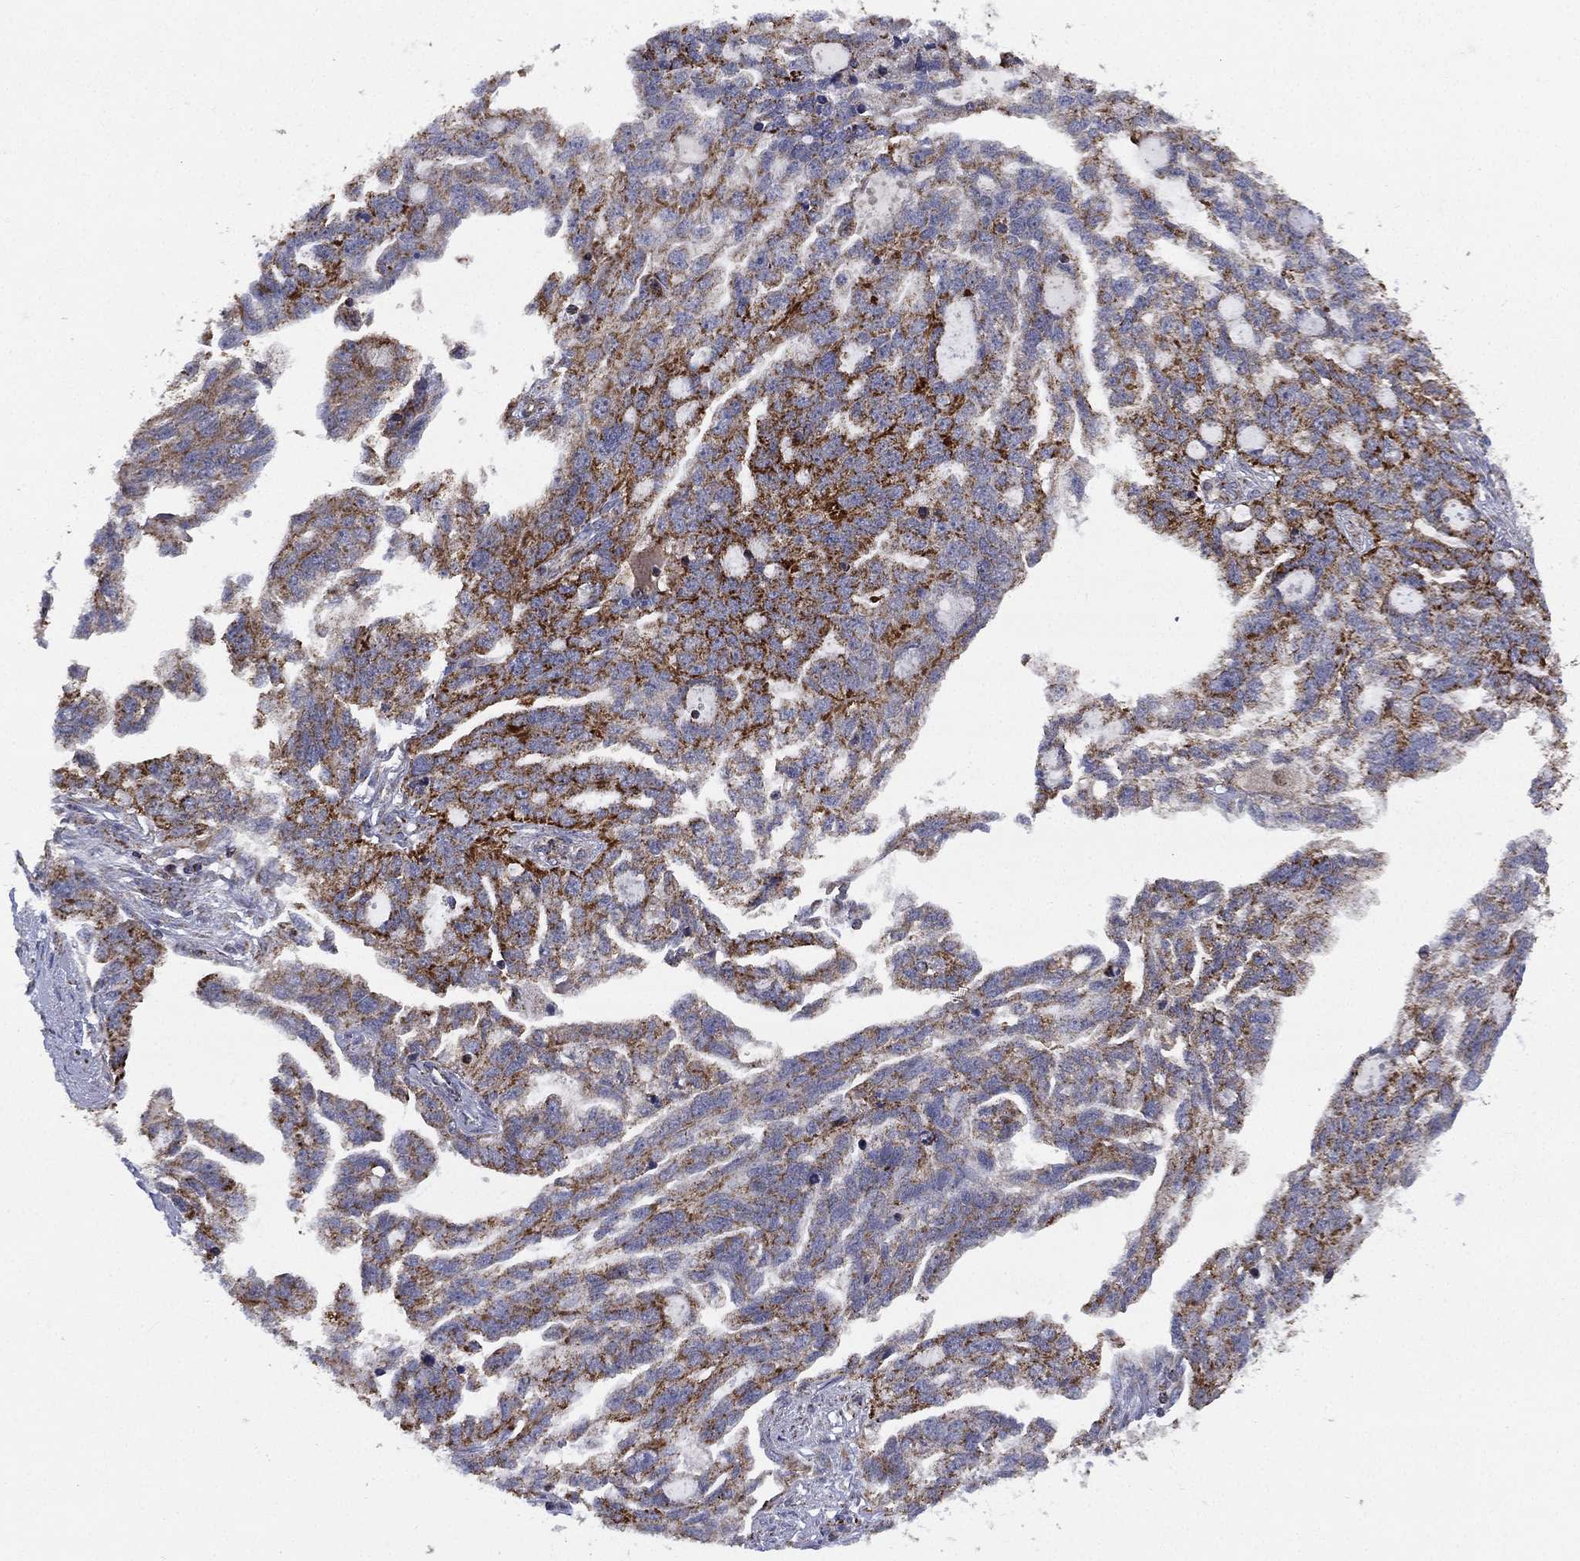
{"staining": {"intensity": "strong", "quantity": "25%-75%", "location": "cytoplasmic/membranous"}, "tissue": "ovarian cancer", "cell_type": "Tumor cells", "image_type": "cancer", "snomed": [{"axis": "morphology", "description": "Cystadenocarcinoma, serous, NOS"}, {"axis": "topography", "description": "Ovary"}], "caption": "Ovarian serous cystadenocarcinoma tissue displays strong cytoplasmic/membranous positivity in about 25%-75% of tumor cells, visualized by immunohistochemistry. (Brightfield microscopy of DAB IHC at high magnification).", "gene": "PPP2R5A", "patient": {"sex": "female", "age": 51}}